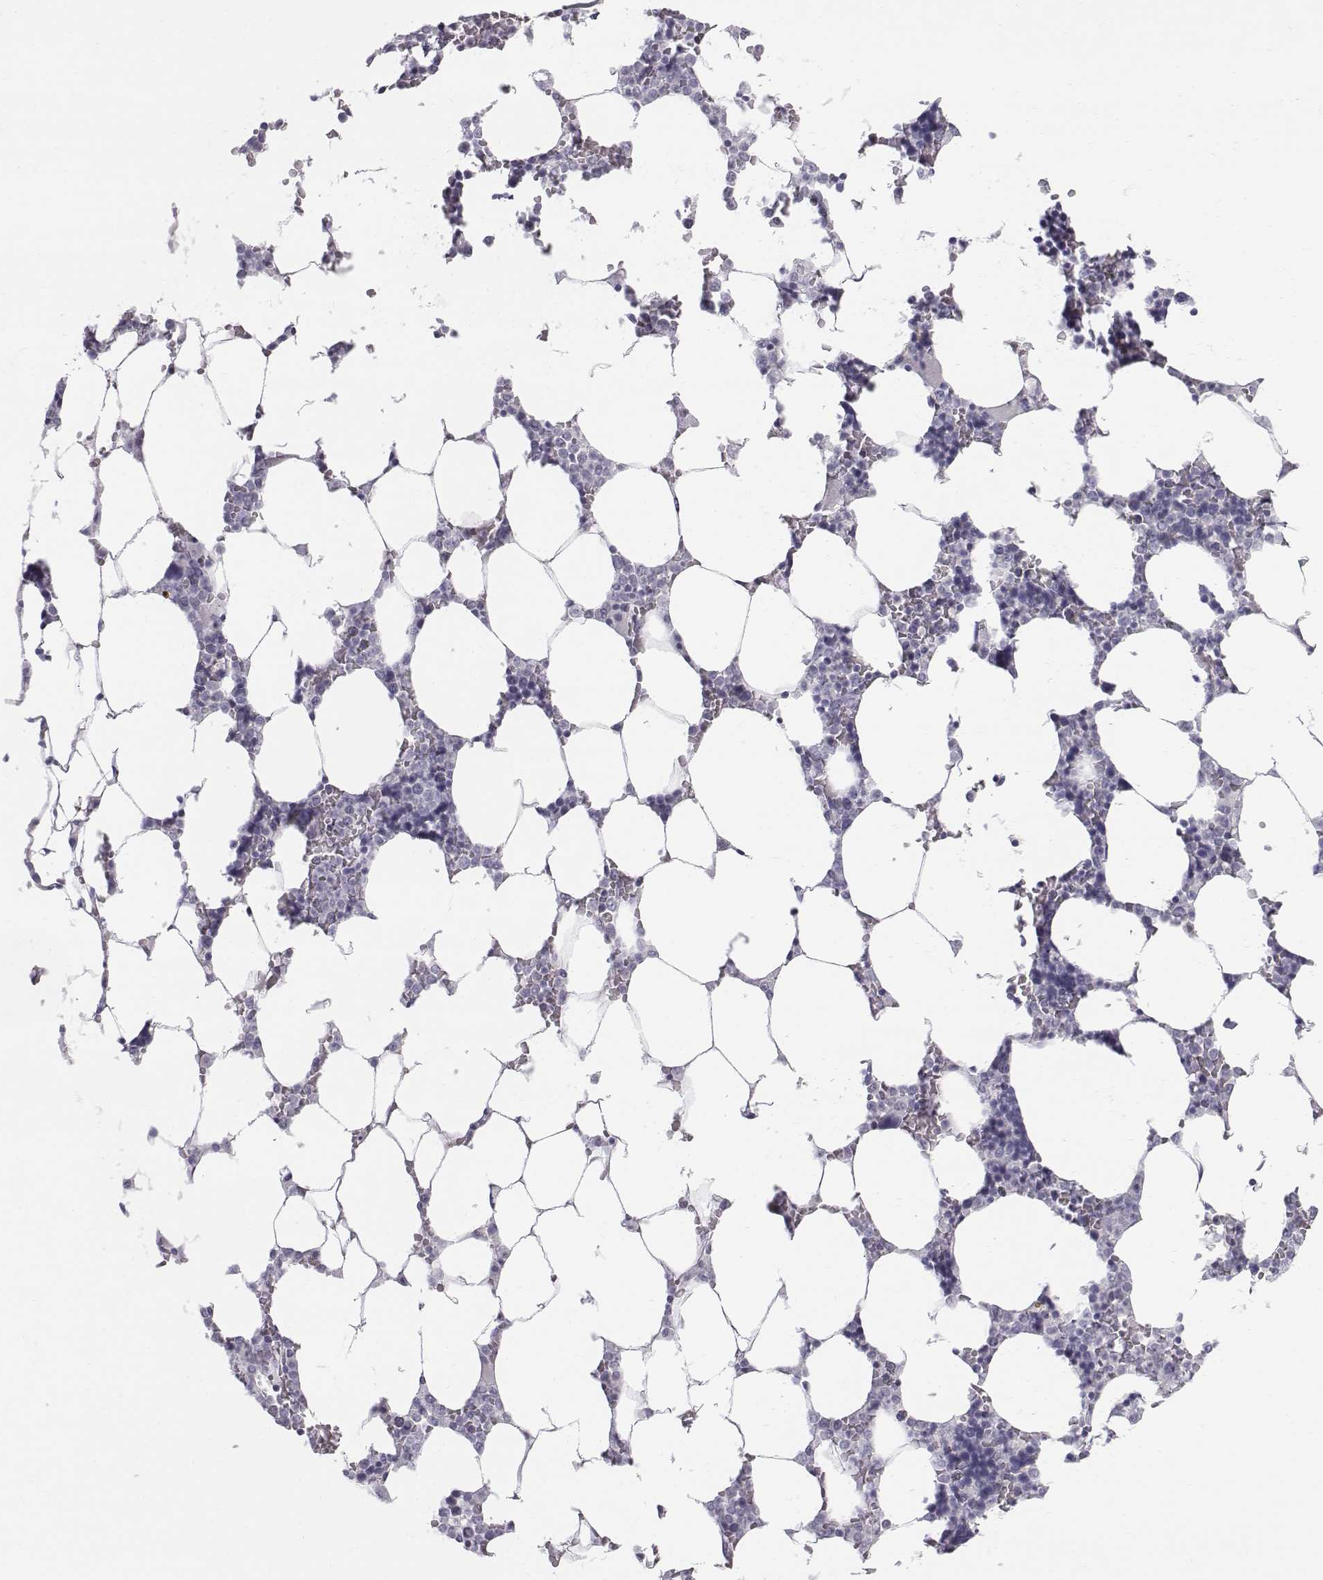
{"staining": {"intensity": "negative", "quantity": "none", "location": "none"}, "tissue": "bone marrow", "cell_type": "Hematopoietic cells", "image_type": "normal", "snomed": [{"axis": "morphology", "description": "Normal tissue, NOS"}, {"axis": "topography", "description": "Bone marrow"}], "caption": "This photomicrograph is of normal bone marrow stained with immunohistochemistry (IHC) to label a protein in brown with the nuclei are counter-stained blue. There is no staining in hematopoietic cells.", "gene": "C6orf58", "patient": {"sex": "female", "age": 52}}